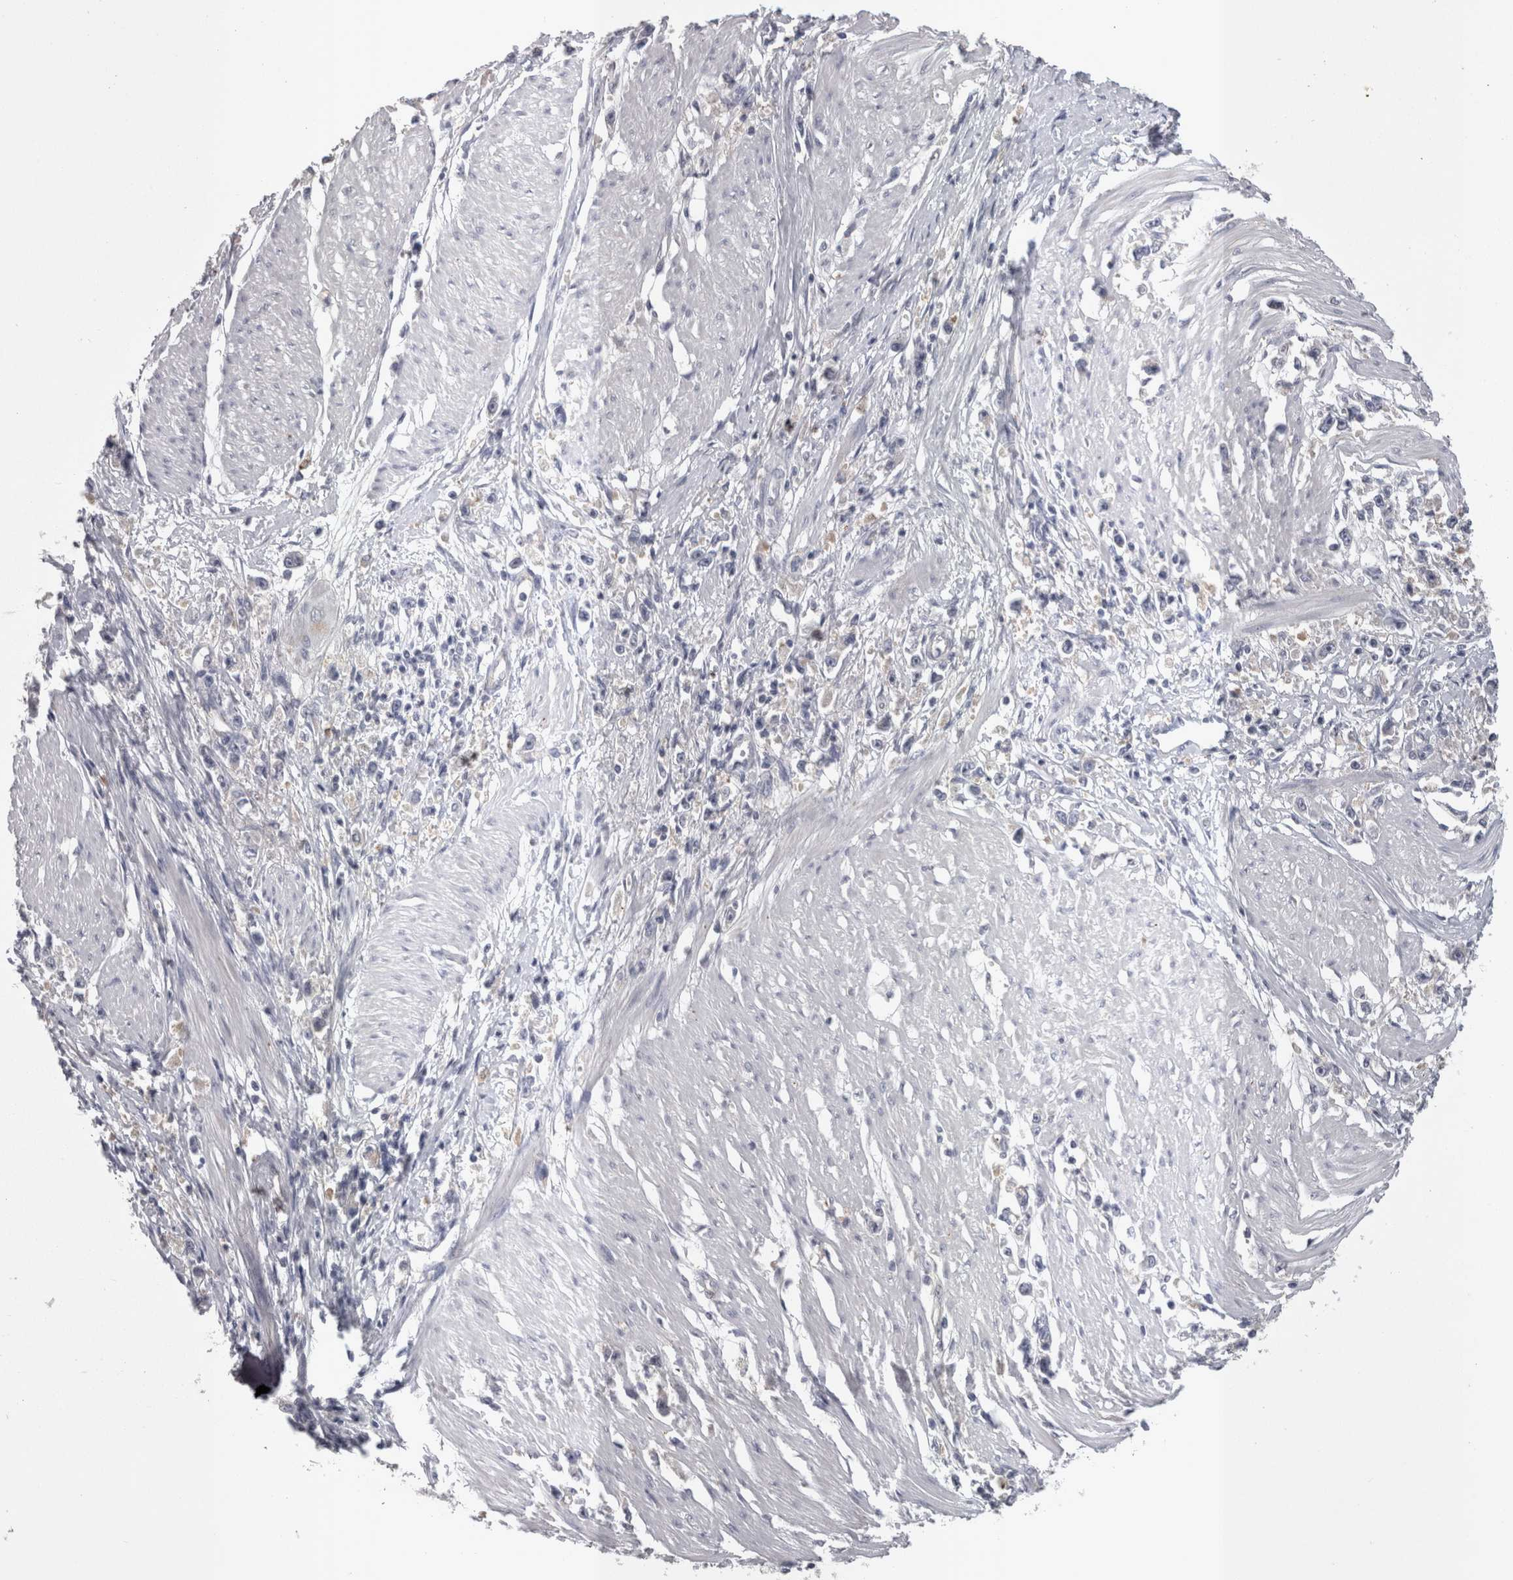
{"staining": {"intensity": "negative", "quantity": "none", "location": "none"}, "tissue": "stomach cancer", "cell_type": "Tumor cells", "image_type": "cancer", "snomed": [{"axis": "morphology", "description": "Adenocarcinoma, NOS"}, {"axis": "topography", "description": "Stomach"}], "caption": "An image of human stomach adenocarcinoma is negative for staining in tumor cells. (Brightfield microscopy of DAB immunohistochemistry at high magnification).", "gene": "LYZL6", "patient": {"sex": "female", "age": 59}}